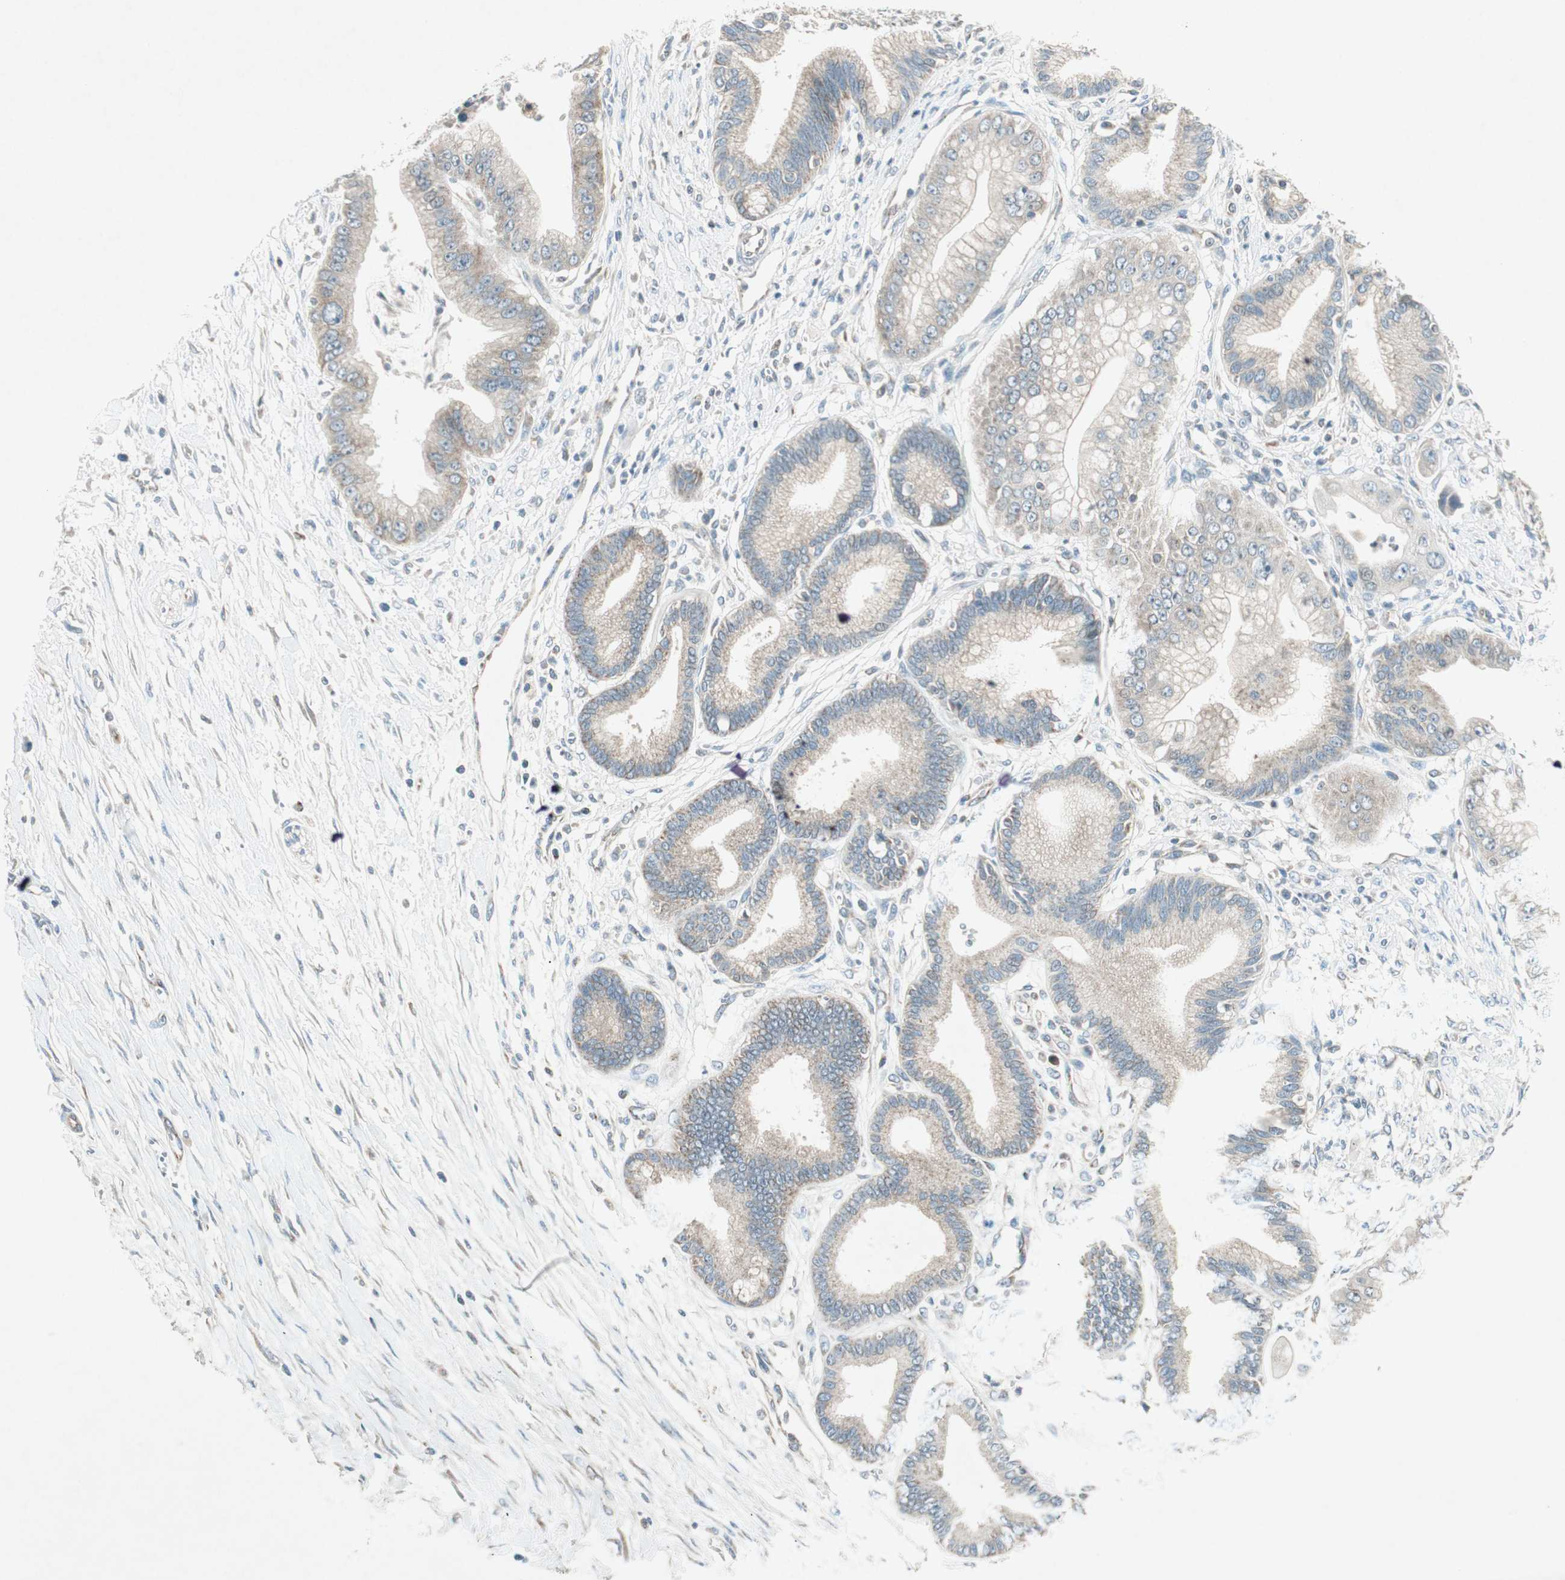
{"staining": {"intensity": "moderate", "quantity": ">75%", "location": "cytoplasmic/membranous"}, "tissue": "pancreatic cancer", "cell_type": "Tumor cells", "image_type": "cancer", "snomed": [{"axis": "morphology", "description": "Adenocarcinoma, NOS"}, {"axis": "topography", "description": "Pancreas"}], "caption": "A micrograph of pancreatic cancer stained for a protein displays moderate cytoplasmic/membranous brown staining in tumor cells.", "gene": "CHADL", "patient": {"sex": "male", "age": 59}}